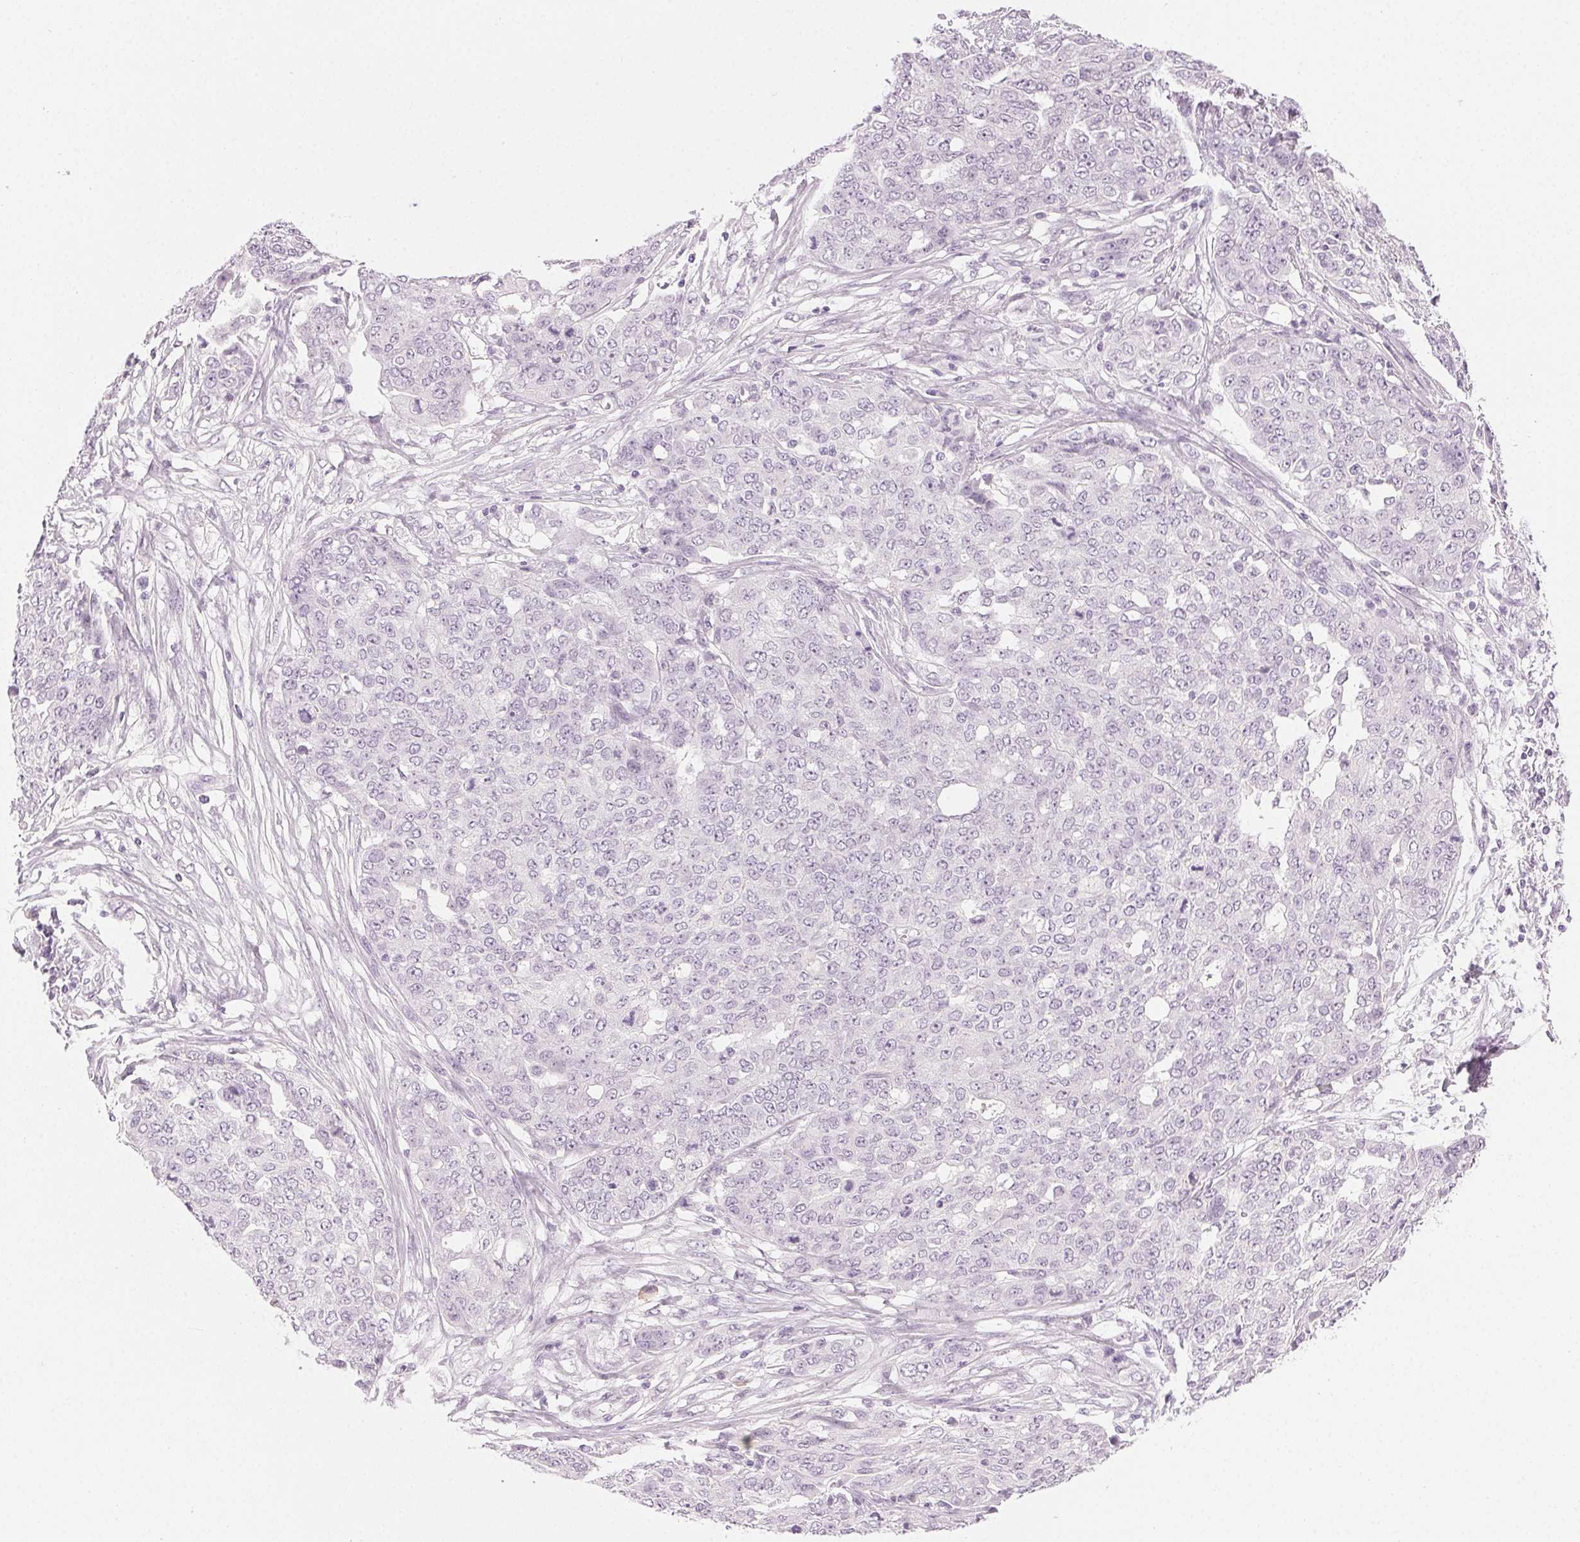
{"staining": {"intensity": "negative", "quantity": "none", "location": "none"}, "tissue": "ovarian cancer", "cell_type": "Tumor cells", "image_type": "cancer", "snomed": [{"axis": "morphology", "description": "Cystadenocarcinoma, serous, NOS"}, {"axis": "topography", "description": "Soft tissue"}, {"axis": "topography", "description": "Ovary"}], "caption": "The photomicrograph reveals no significant staining in tumor cells of ovarian cancer.", "gene": "HSF5", "patient": {"sex": "female", "age": 57}}